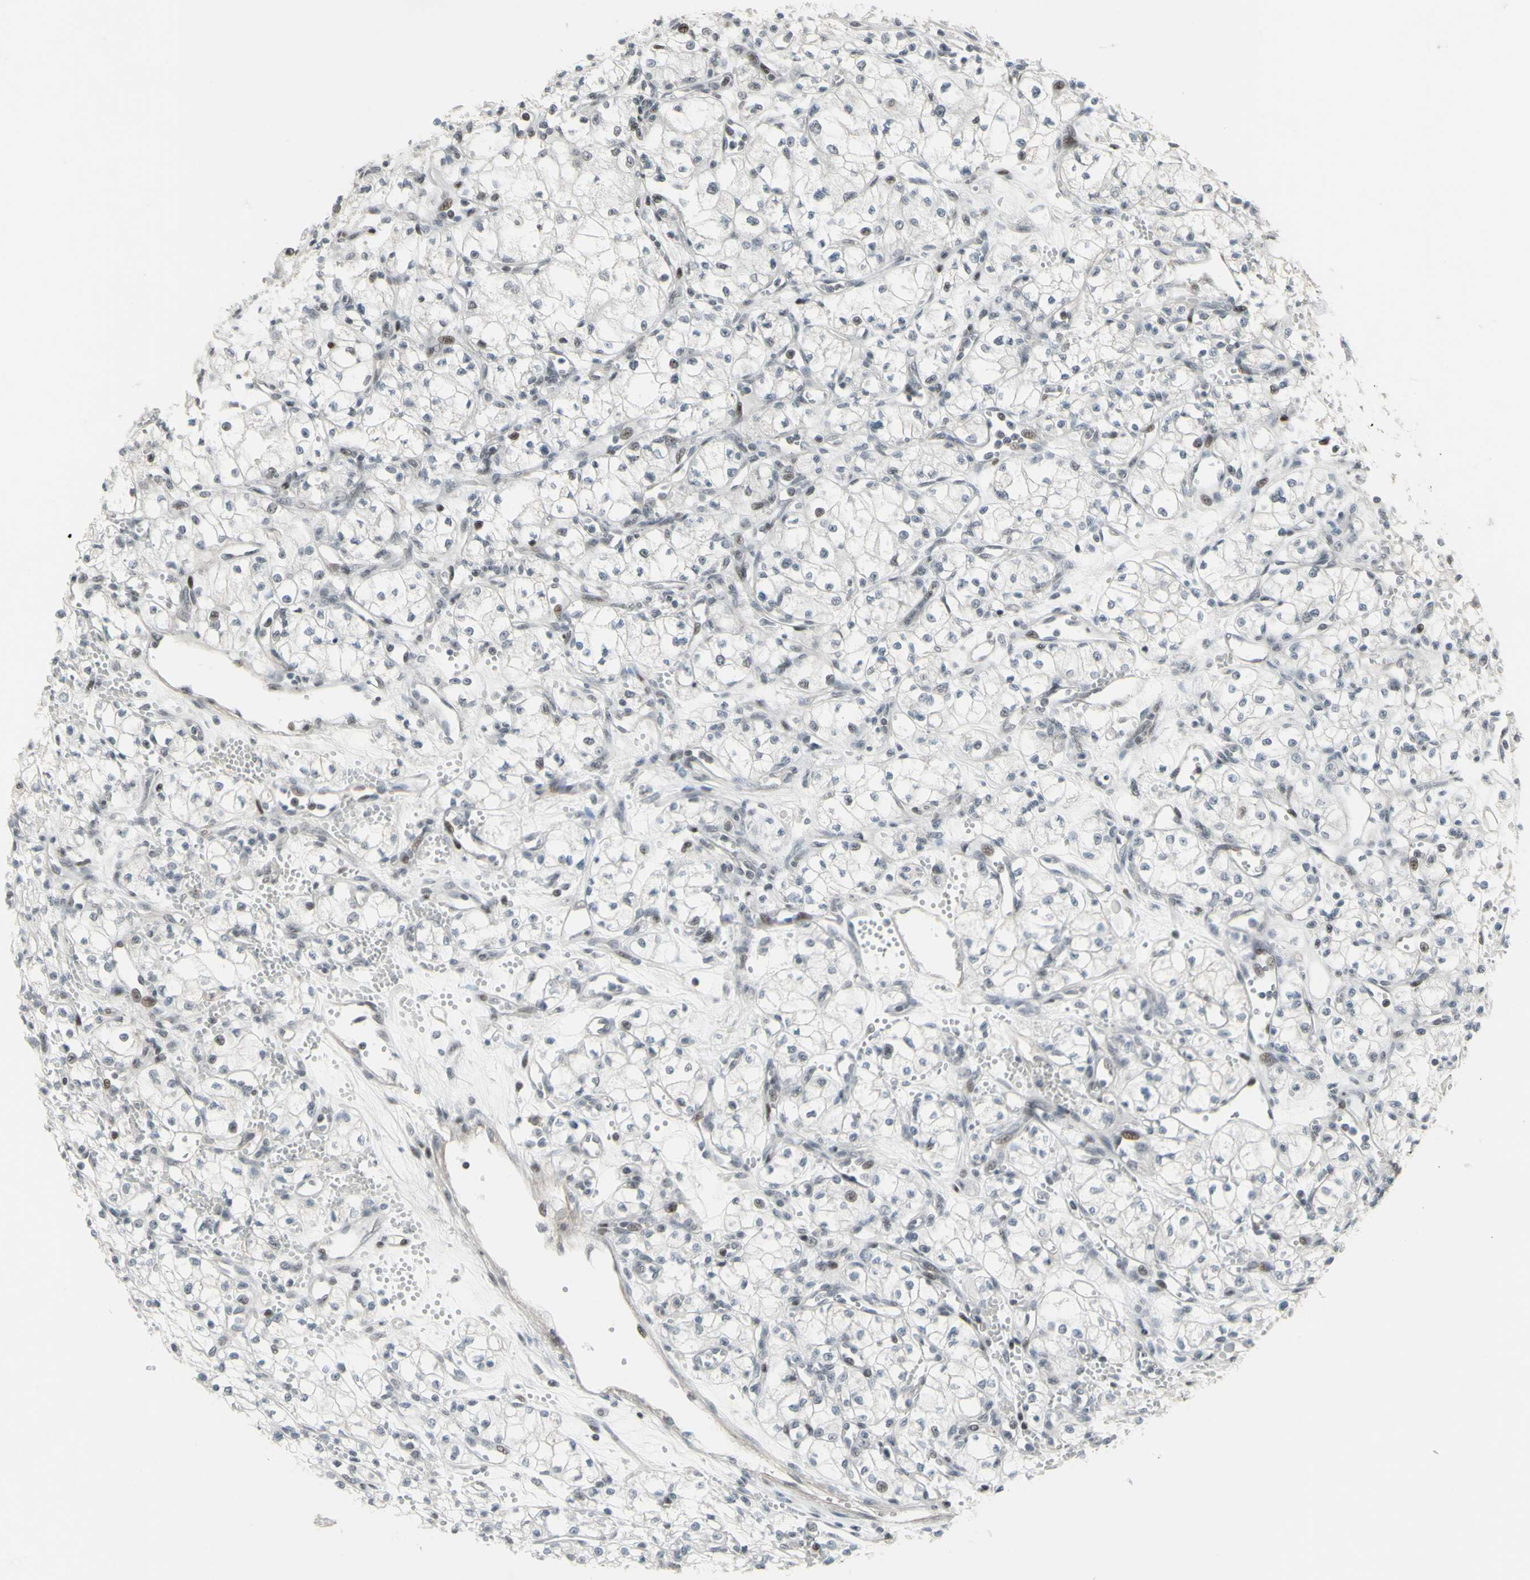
{"staining": {"intensity": "moderate", "quantity": "<25%", "location": "nuclear"}, "tissue": "renal cancer", "cell_type": "Tumor cells", "image_type": "cancer", "snomed": [{"axis": "morphology", "description": "Normal tissue, NOS"}, {"axis": "morphology", "description": "Adenocarcinoma, NOS"}, {"axis": "topography", "description": "Kidney"}], "caption": "Immunohistochemical staining of adenocarcinoma (renal) displays moderate nuclear protein positivity in approximately <25% of tumor cells.", "gene": "SUPT6H", "patient": {"sex": "male", "age": 59}}